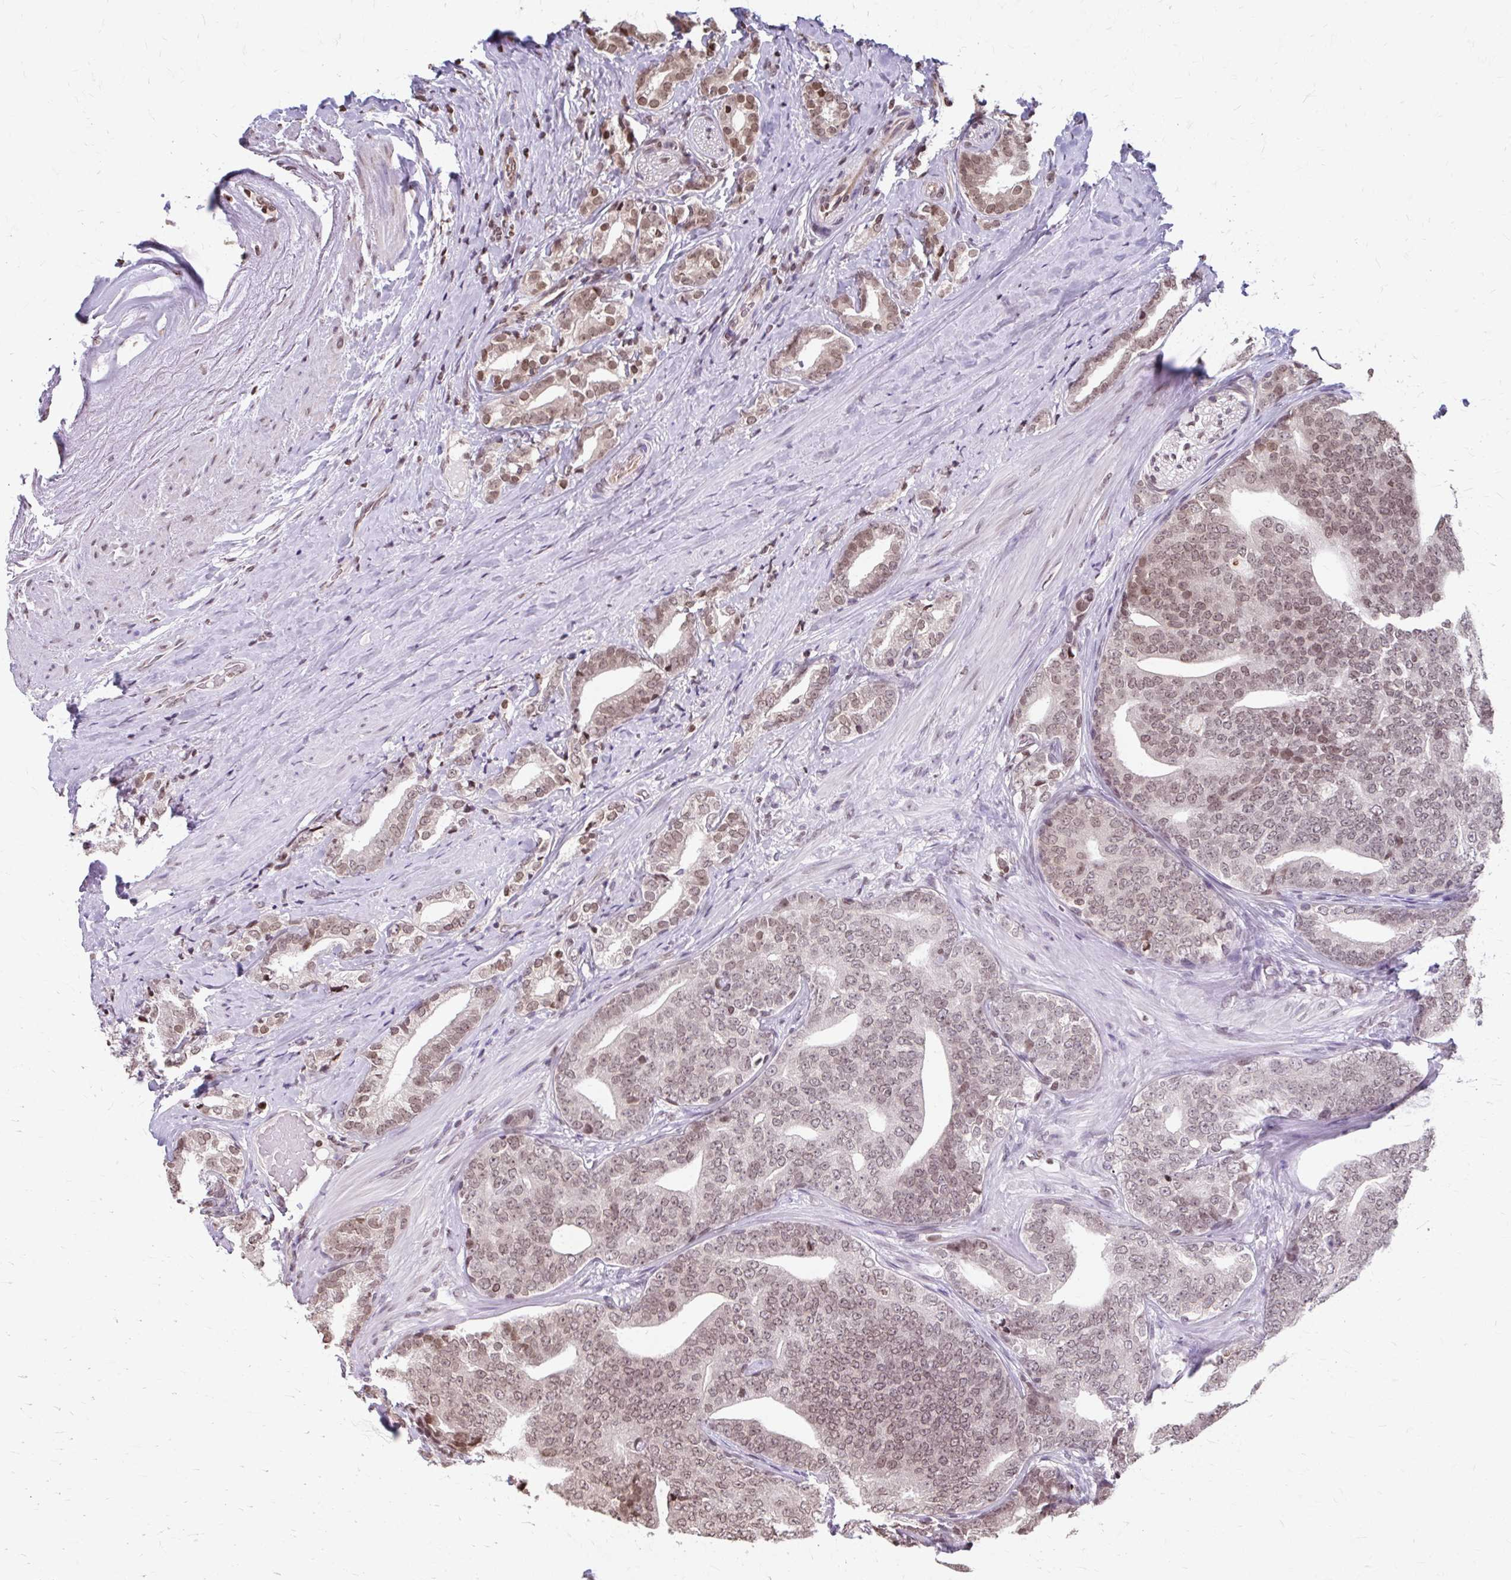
{"staining": {"intensity": "moderate", "quantity": ">75%", "location": "nuclear"}, "tissue": "prostate cancer", "cell_type": "Tumor cells", "image_type": "cancer", "snomed": [{"axis": "morphology", "description": "Adenocarcinoma, High grade"}, {"axis": "topography", "description": "Prostate"}], "caption": "A photomicrograph of prostate cancer (high-grade adenocarcinoma) stained for a protein shows moderate nuclear brown staining in tumor cells.", "gene": "ORC3", "patient": {"sex": "male", "age": 72}}